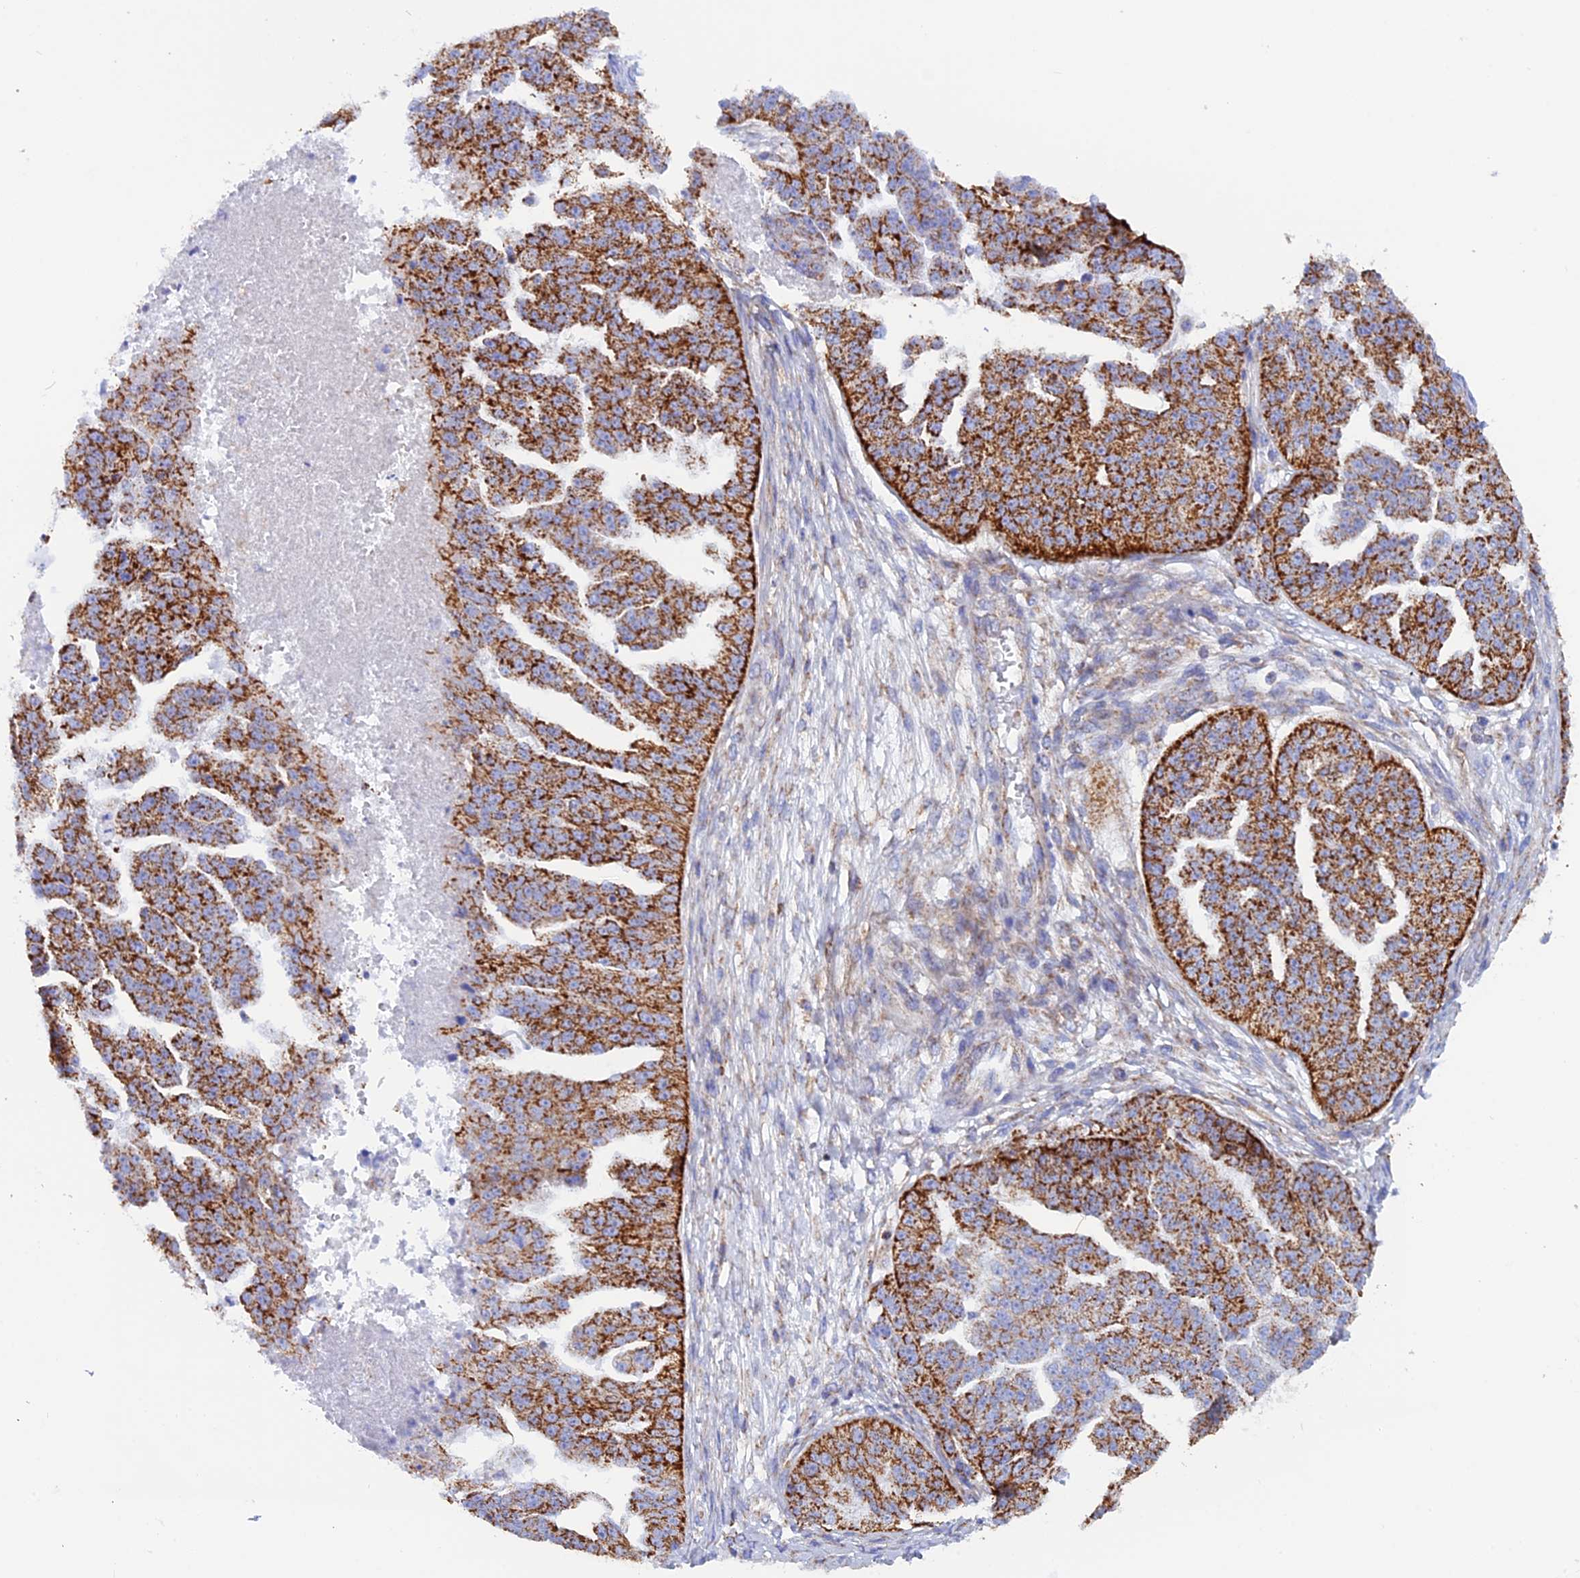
{"staining": {"intensity": "strong", "quantity": ">75%", "location": "cytoplasmic/membranous"}, "tissue": "ovarian cancer", "cell_type": "Tumor cells", "image_type": "cancer", "snomed": [{"axis": "morphology", "description": "Cystadenocarcinoma, serous, NOS"}, {"axis": "topography", "description": "Ovary"}], "caption": "Serous cystadenocarcinoma (ovarian) was stained to show a protein in brown. There is high levels of strong cytoplasmic/membranous positivity in approximately >75% of tumor cells.", "gene": "GCDH", "patient": {"sex": "female", "age": 58}}